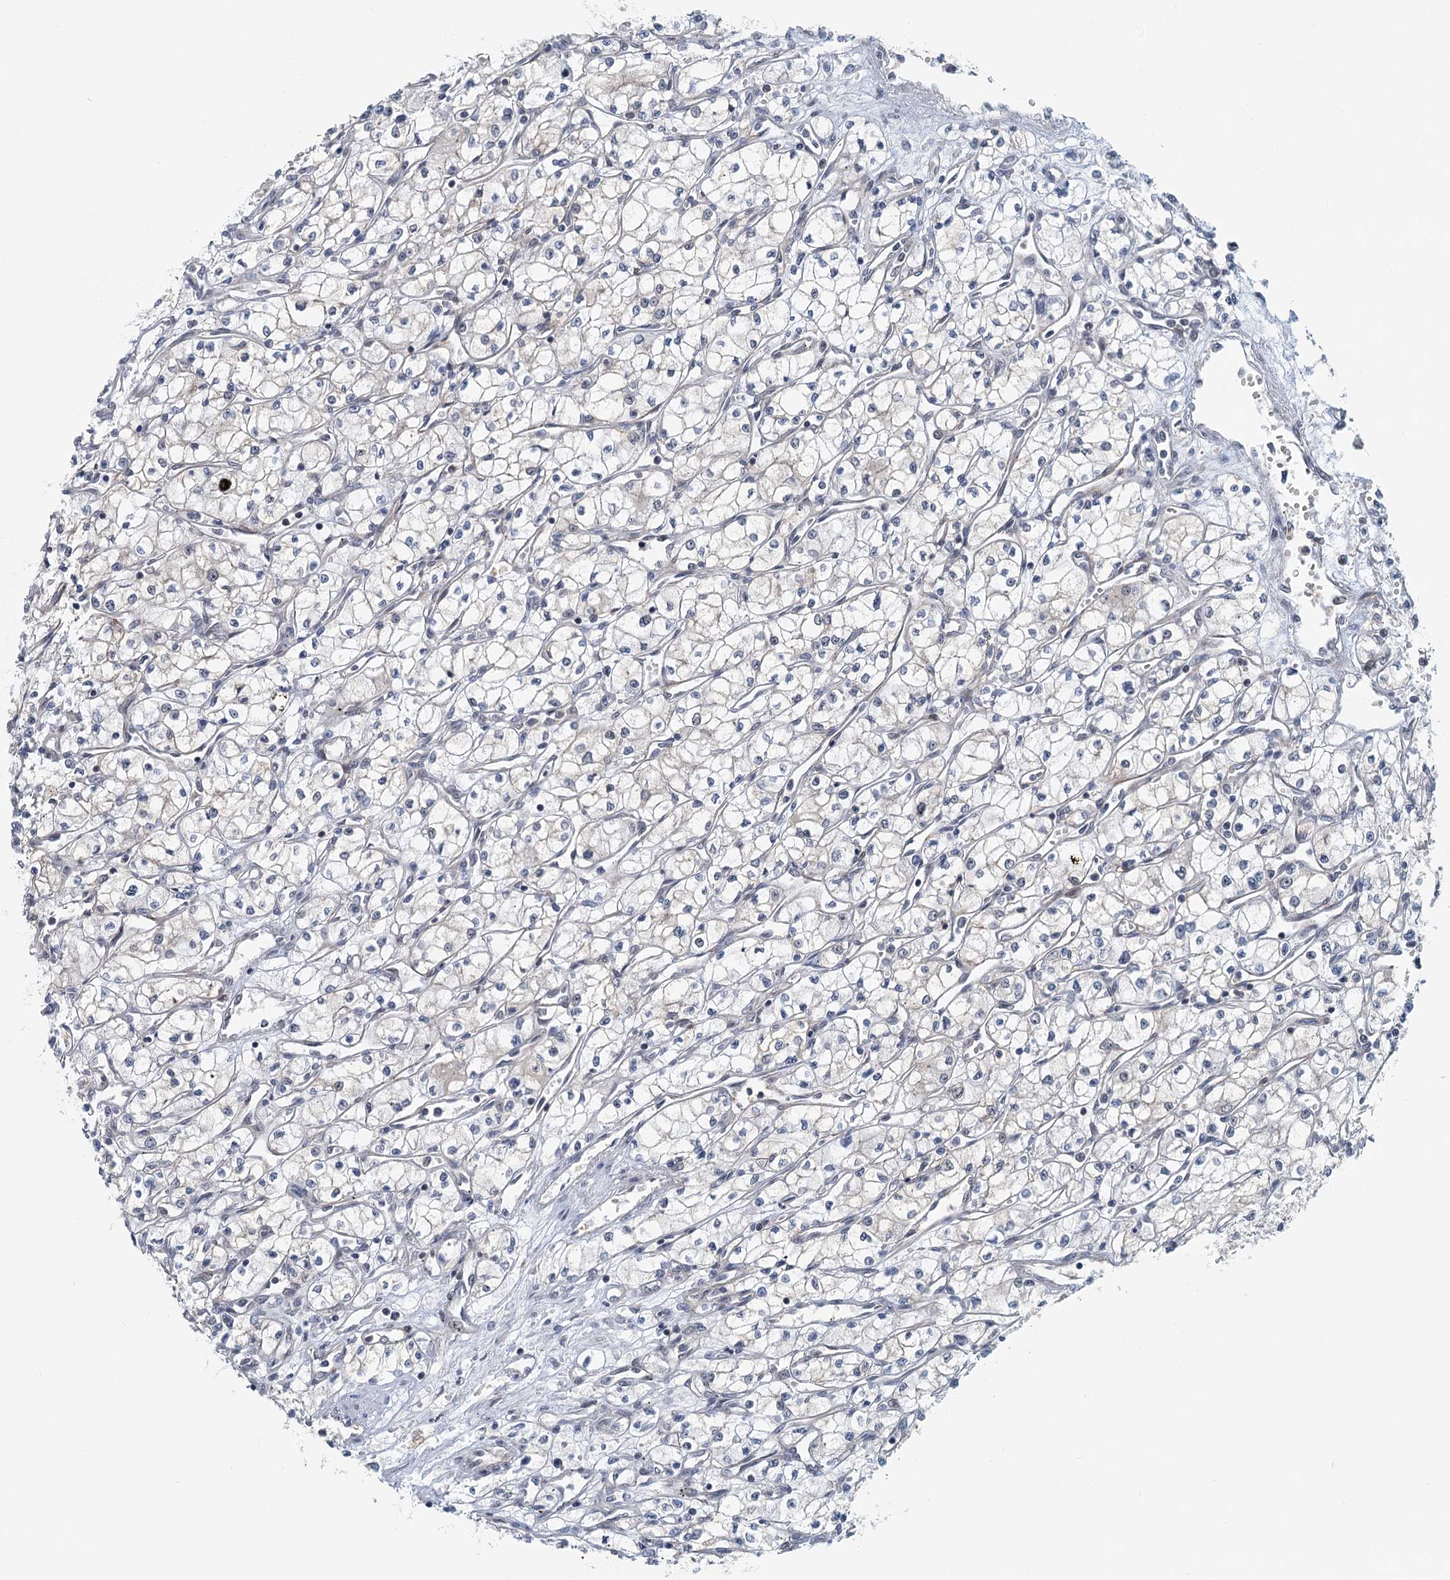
{"staining": {"intensity": "negative", "quantity": "none", "location": "none"}, "tissue": "renal cancer", "cell_type": "Tumor cells", "image_type": "cancer", "snomed": [{"axis": "morphology", "description": "Adenocarcinoma, NOS"}, {"axis": "topography", "description": "Kidney"}], "caption": "DAB (3,3'-diaminobenzidine) immunohistochemical staining of human adenocarcinoma (renal) exhibits no significant expression in tumor cells.", "gene": "TAS2R42", "patient": {"sex": "male", "age": 59}}